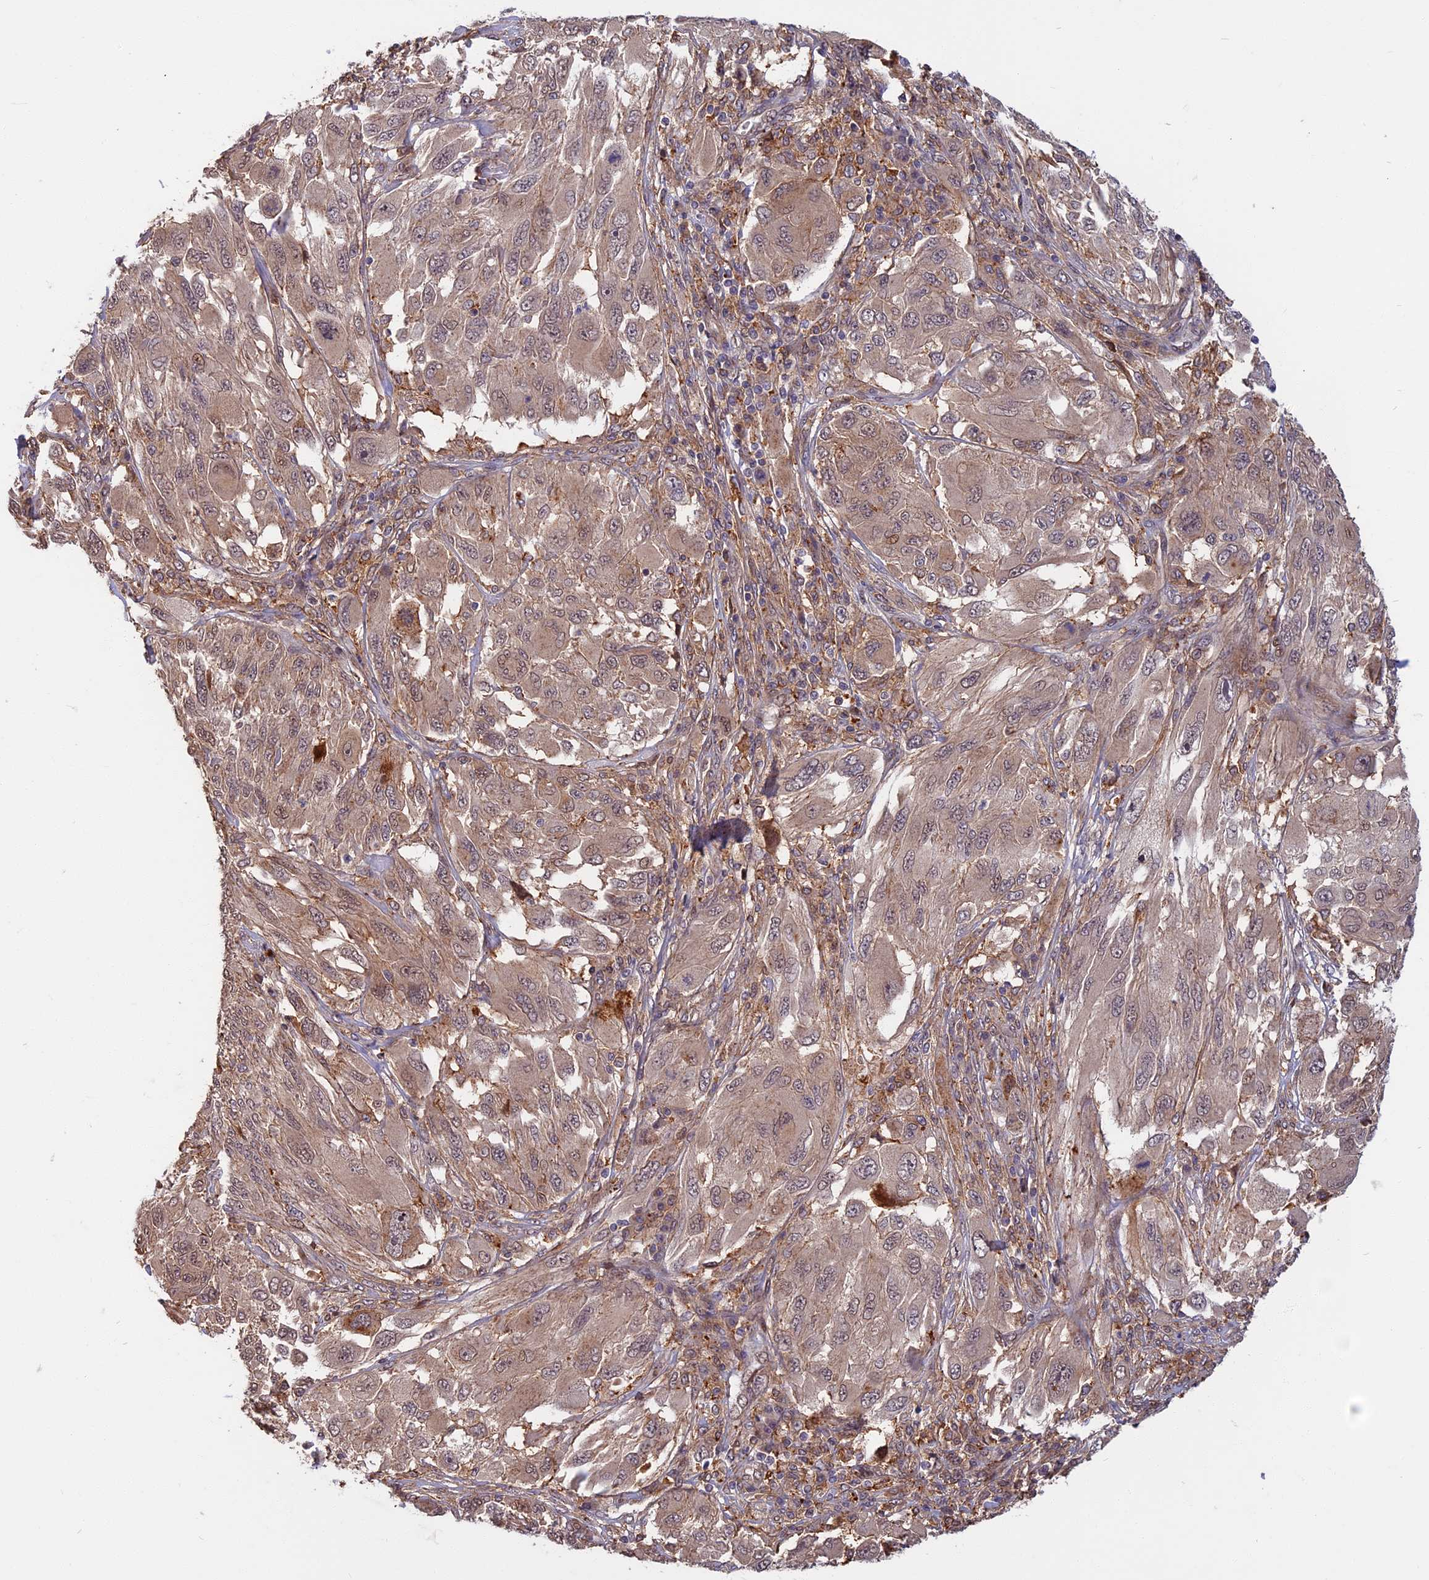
{"staining": {"intensity": "weak", "quantity": ">75%", "location": "cytoplasmic/membranous,nuclear"}, "tissue": "melanoma", "cell_type": "Tumor cells", "image_type": "cancer", "snomed": [{"axis": "morphology", "description": "Malignant melanoma, NOS"}, {"axis": "topography", "description": "Skin"}], "caption": "Immunohistochemistry (IHC) image of melanoma stained for a protein (brown), which displays low levels of weak cytoplasmic/membranous and nuclear staining in about >75% of tumor cells.", "gene": "SPG11", "patient": {"sex": "female", "age": 91}}